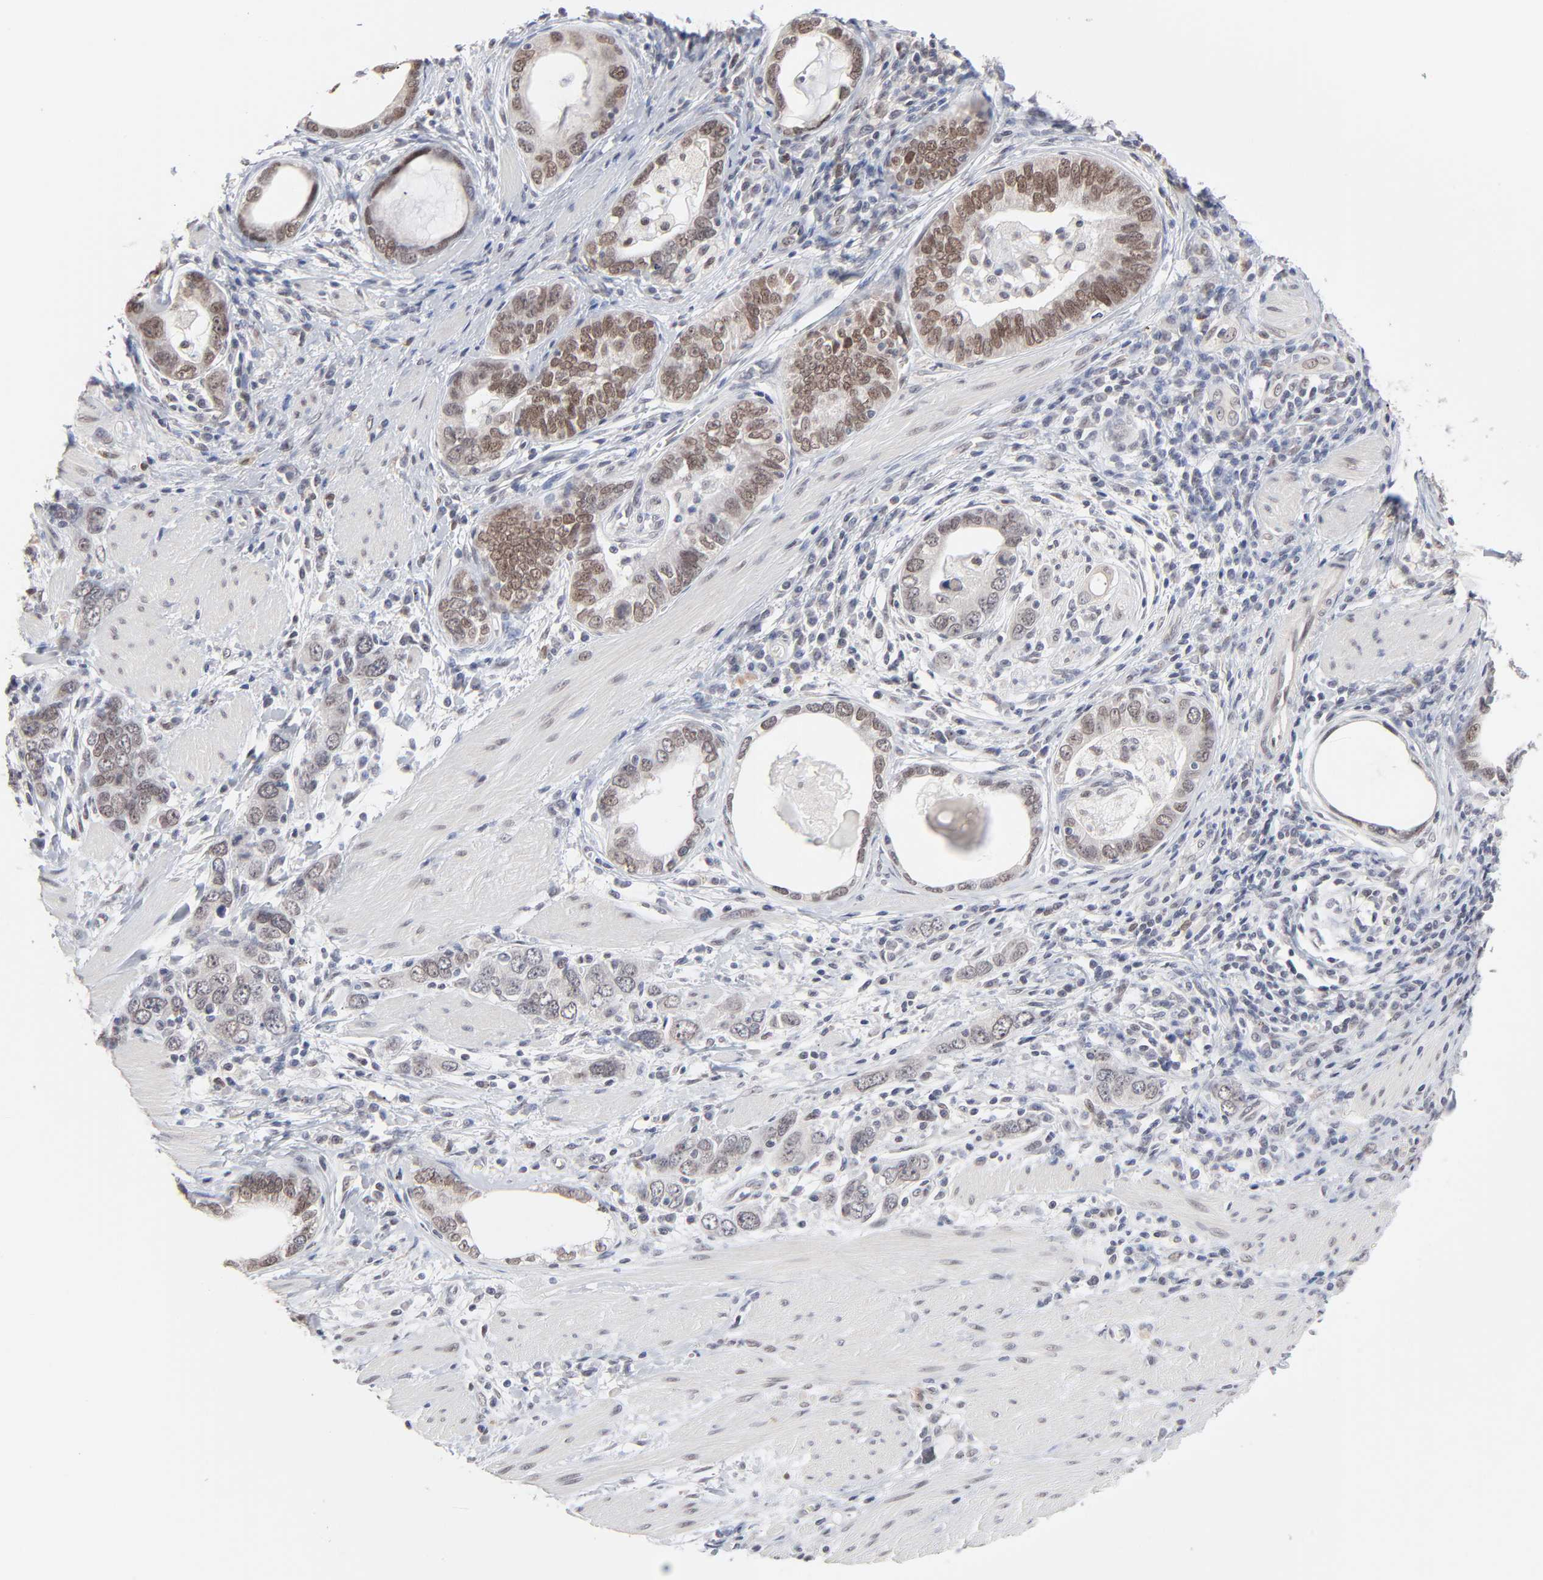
{"staining": {"intensity": "weak", "quantity": ">75%", "location": "nuclear"}, "tissue": "stomach cancer", "cell_type": "Tumor cells", "image_type": "cancer", "snomed": [{"axis": "morphology", "description": "Adenocarcinoma, NOS"}, {"axis": "topography", "description": "Stomach, lower"}], "caption": "IHC photomicrograph of stomach cancer (adenocarcinoma) stained for a protein (brown), which reveals low levels of weak nuclear positivity in approximately >75% of tumor cells.", "gene": "MBIP", "patient": {"sex": "female", "age": 93}}